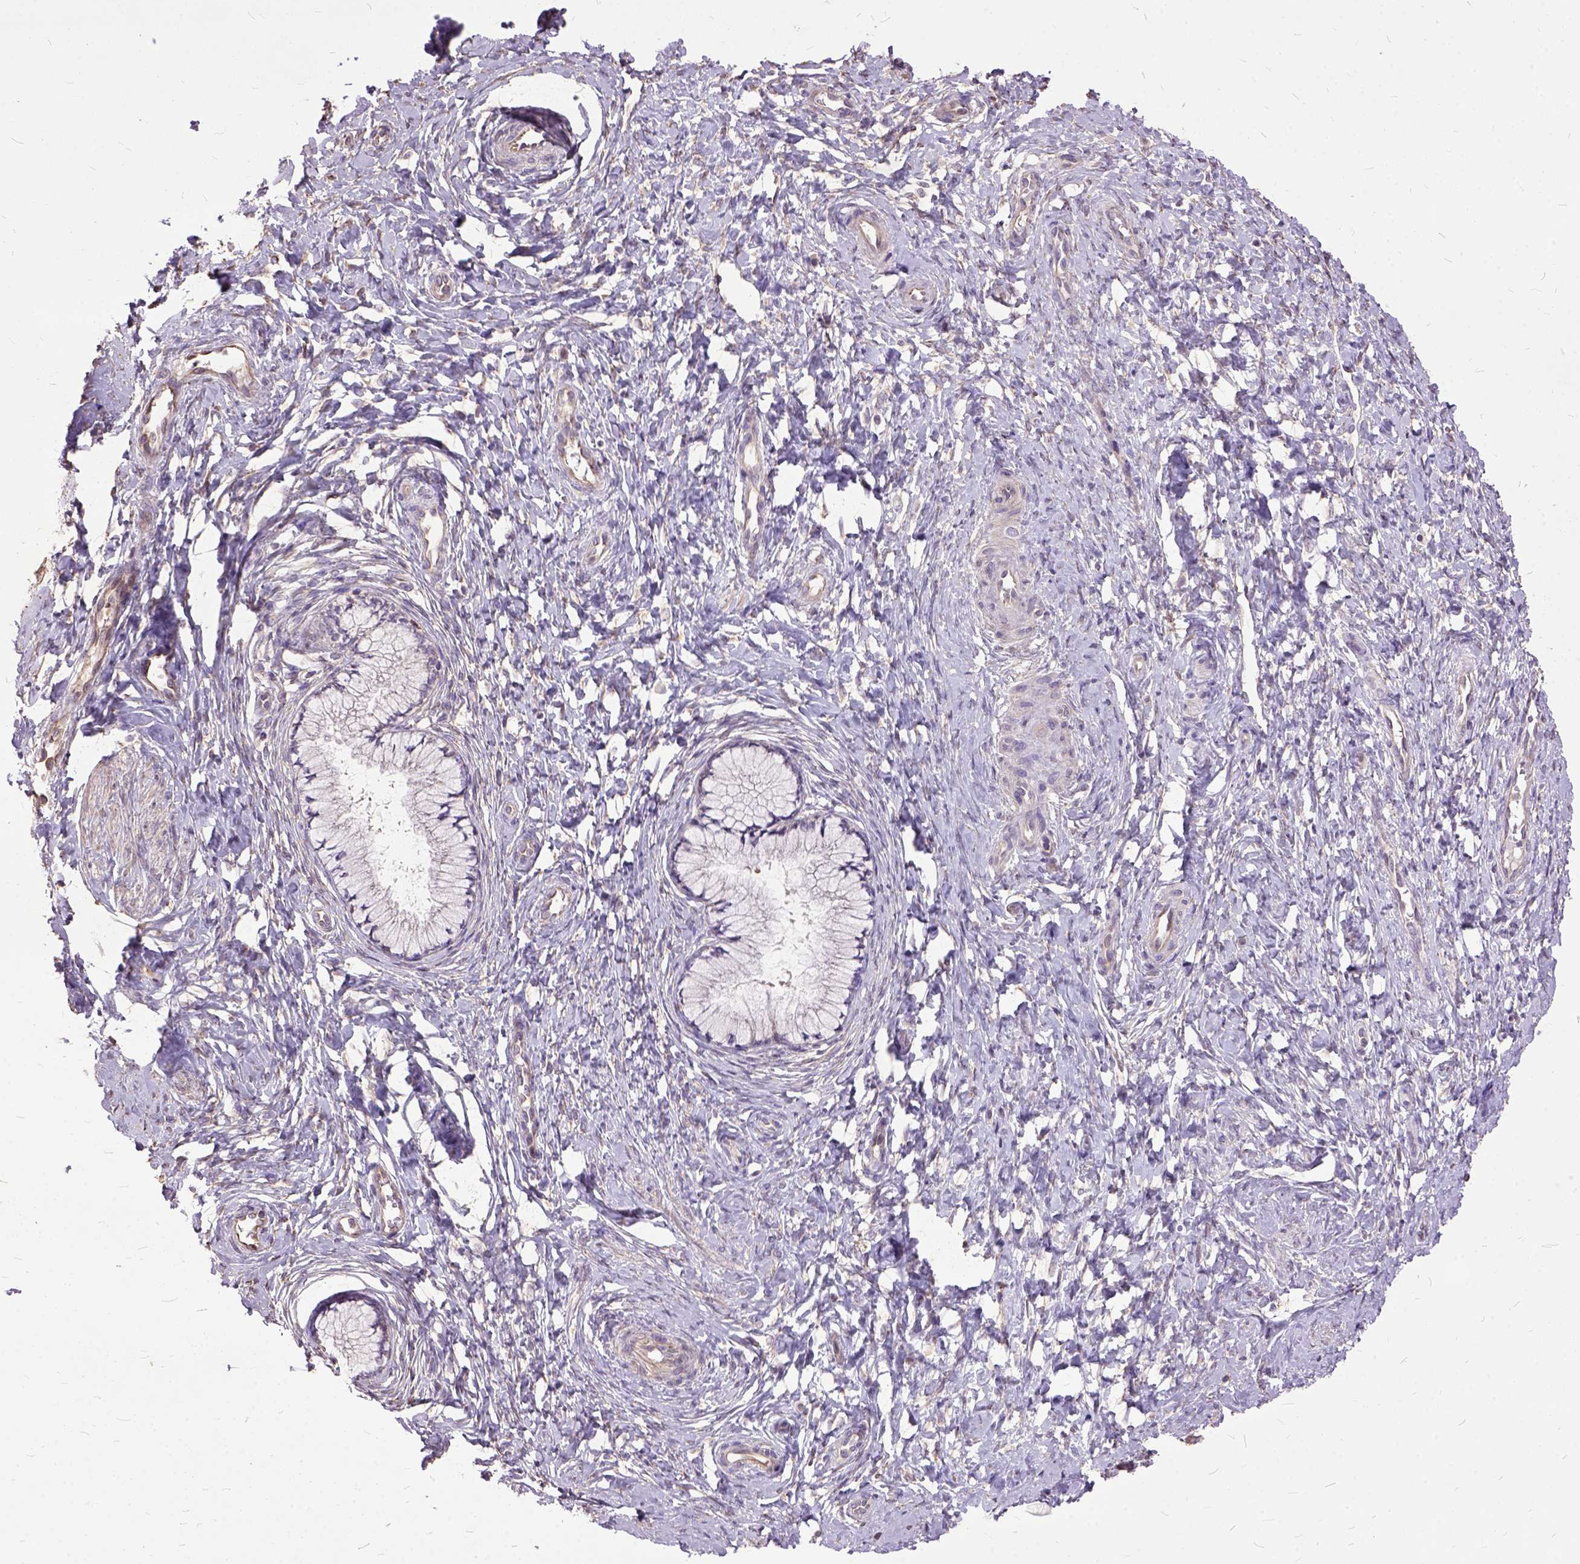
{"staining": {"intensity": "negative", "quantity": "none", "location": "none"}, "tissue": "cervix", "cell_type": "Glandular cells", "image_type": "normal", "snomed": [{"axis": "morphology", "description": "Normal tissue, NOS"}, {"axis": "topography", "description": "Cervix"}], "caption": "Image shows no protein staining in glandular cells of benign cervix.", "gene": "AREG", "patient": {"sex": "female", "age": 37}}